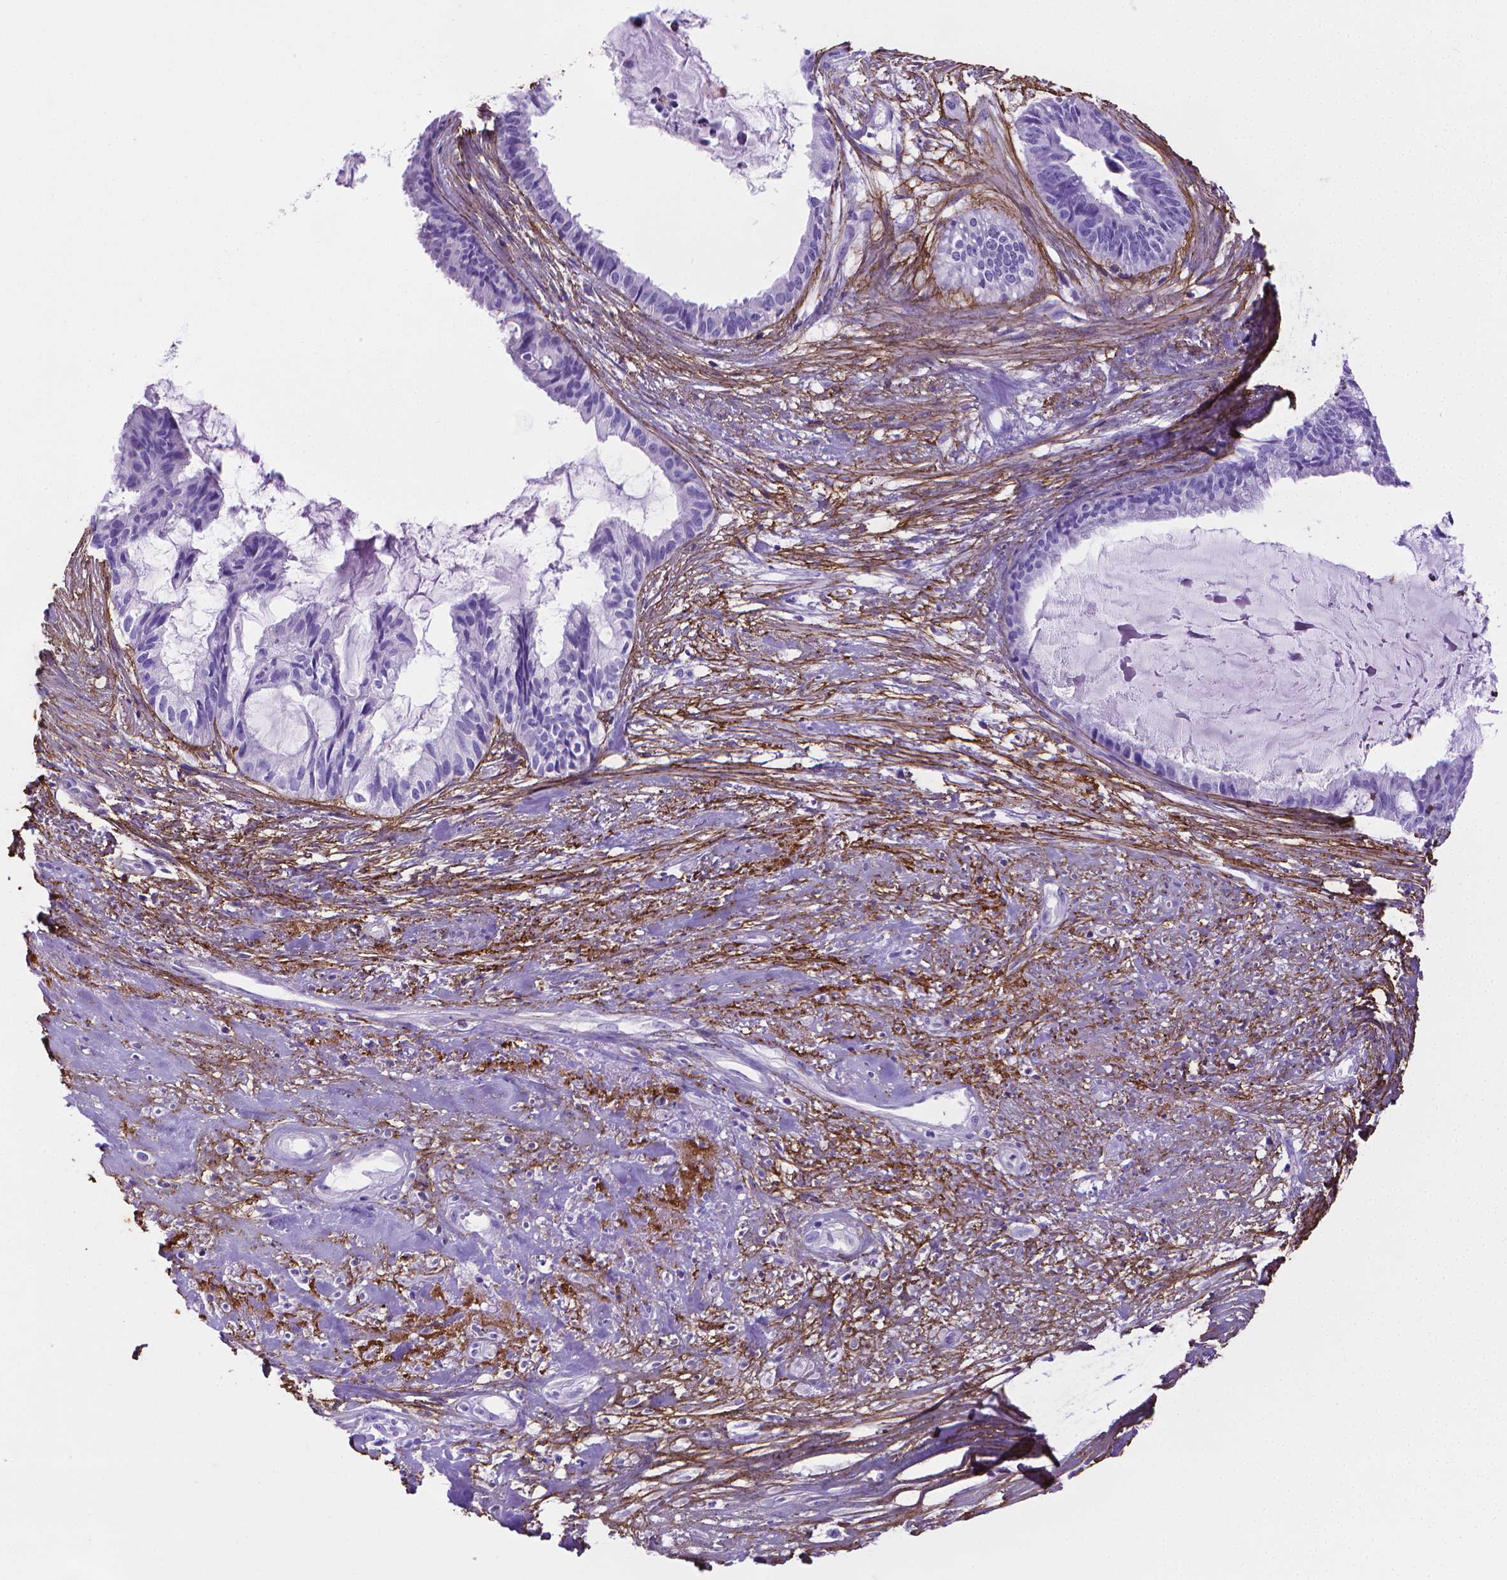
{"staining": {"intensity": "negative", "quantity": "none", "location": "none"}, "tissue": "endometrial cancer", "cell_type": "Tumor cells", "image_type": "cancer", "snomed": [{"axis": "morphology", "description": "Adenocarcinoma, NOS"}, {"axis": "topography", "description": "Endometrium"}], "caption": "IHC photomicrograph of neoplastic tissue: endometrial adenocarcinoma stained with DAB displays no significant protein expression in tumor cells. Brightfield microscopy of immunohistochemistry (IHC) stained with DAB (3,3'-diaminobenzidine) (brown) and hematoxylin (blue), captured at high magnification.", "gene": "MFAP2", "patient": {"sex": "female", "age": 86}}